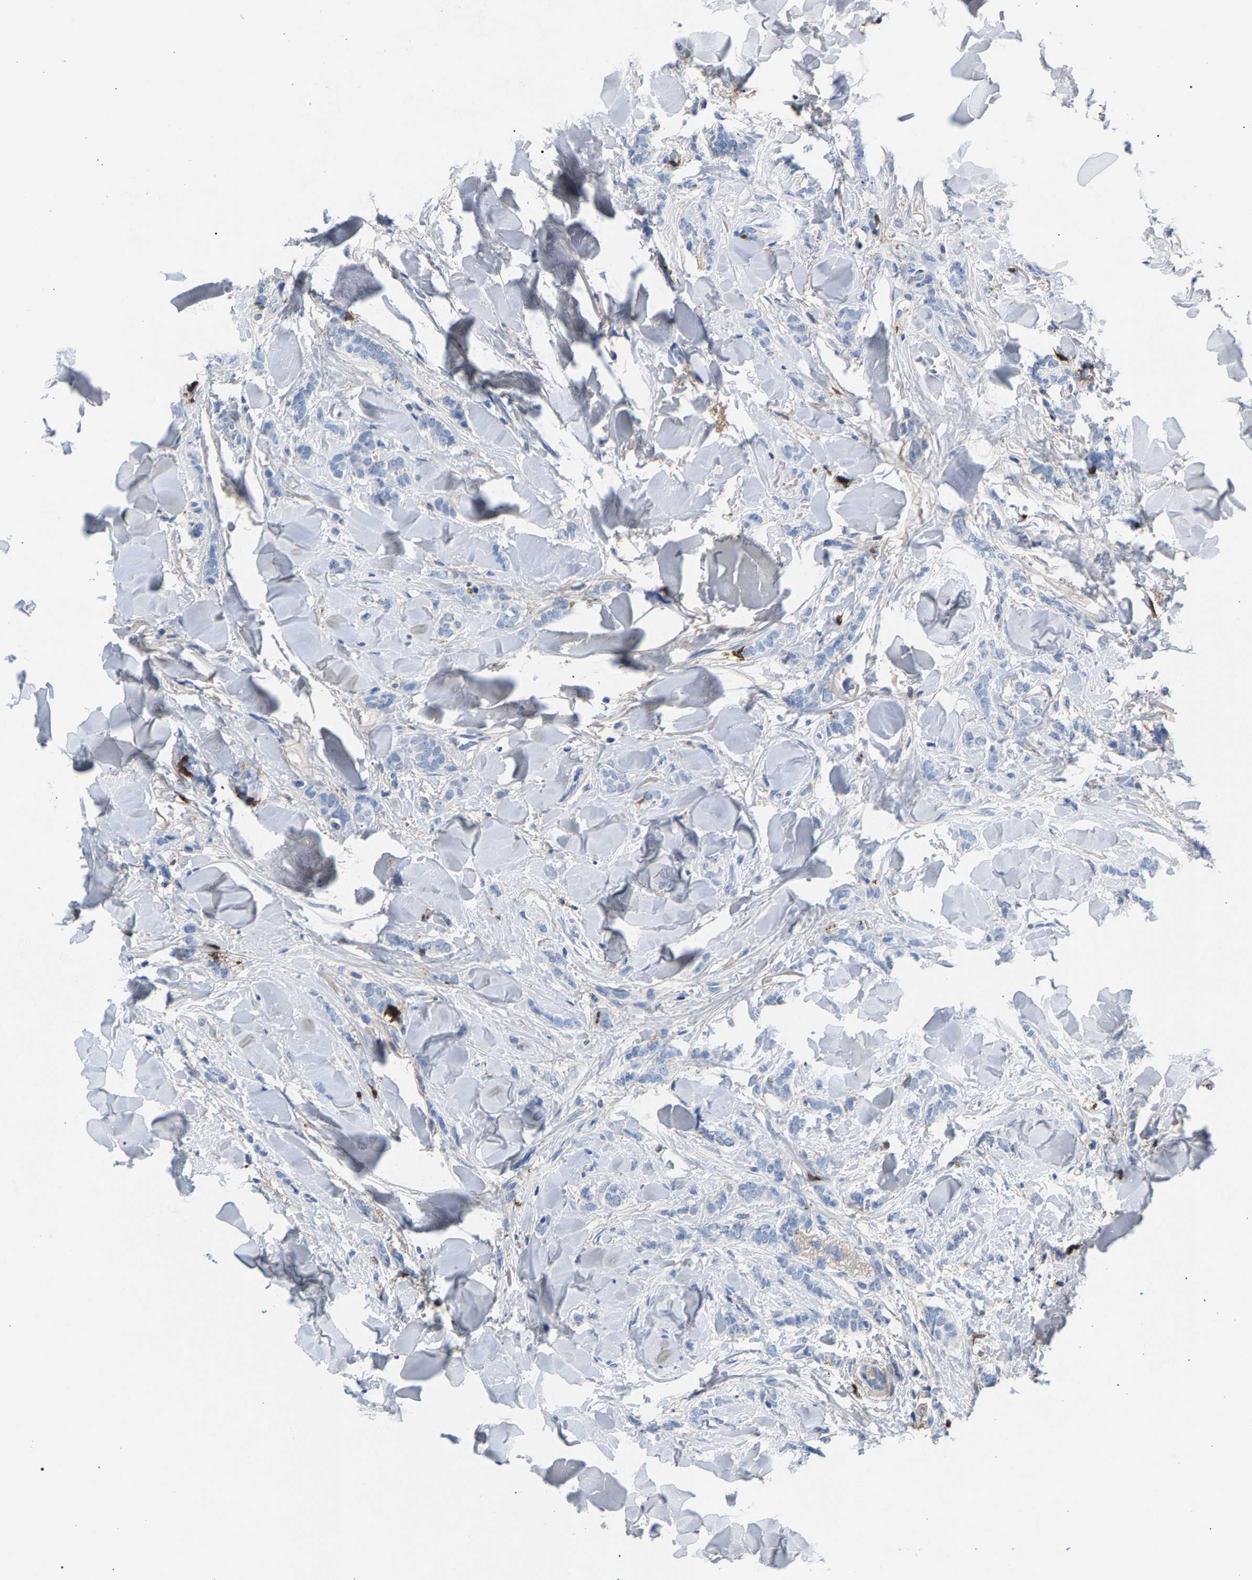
{"staining": {"intensity": "negative", "quantity": "none", "location": "none"}, "tissue": "breast cancer", "cell_type": "Tumor cells", "image_type": "cancer", "snomed": [{"axis": "morphology", "description": "Lobular carcinoma"}, {"axis": "topography", "description": "Skin"}, {"axis": "topography", "description": "Breast"}], "caption": "Protein analysis of breast cancer (lobular carcinoma) reveals no significant positivity in tumor cells.", "gene": "APOH", "patient": {"sex": "female", "age": 46}}